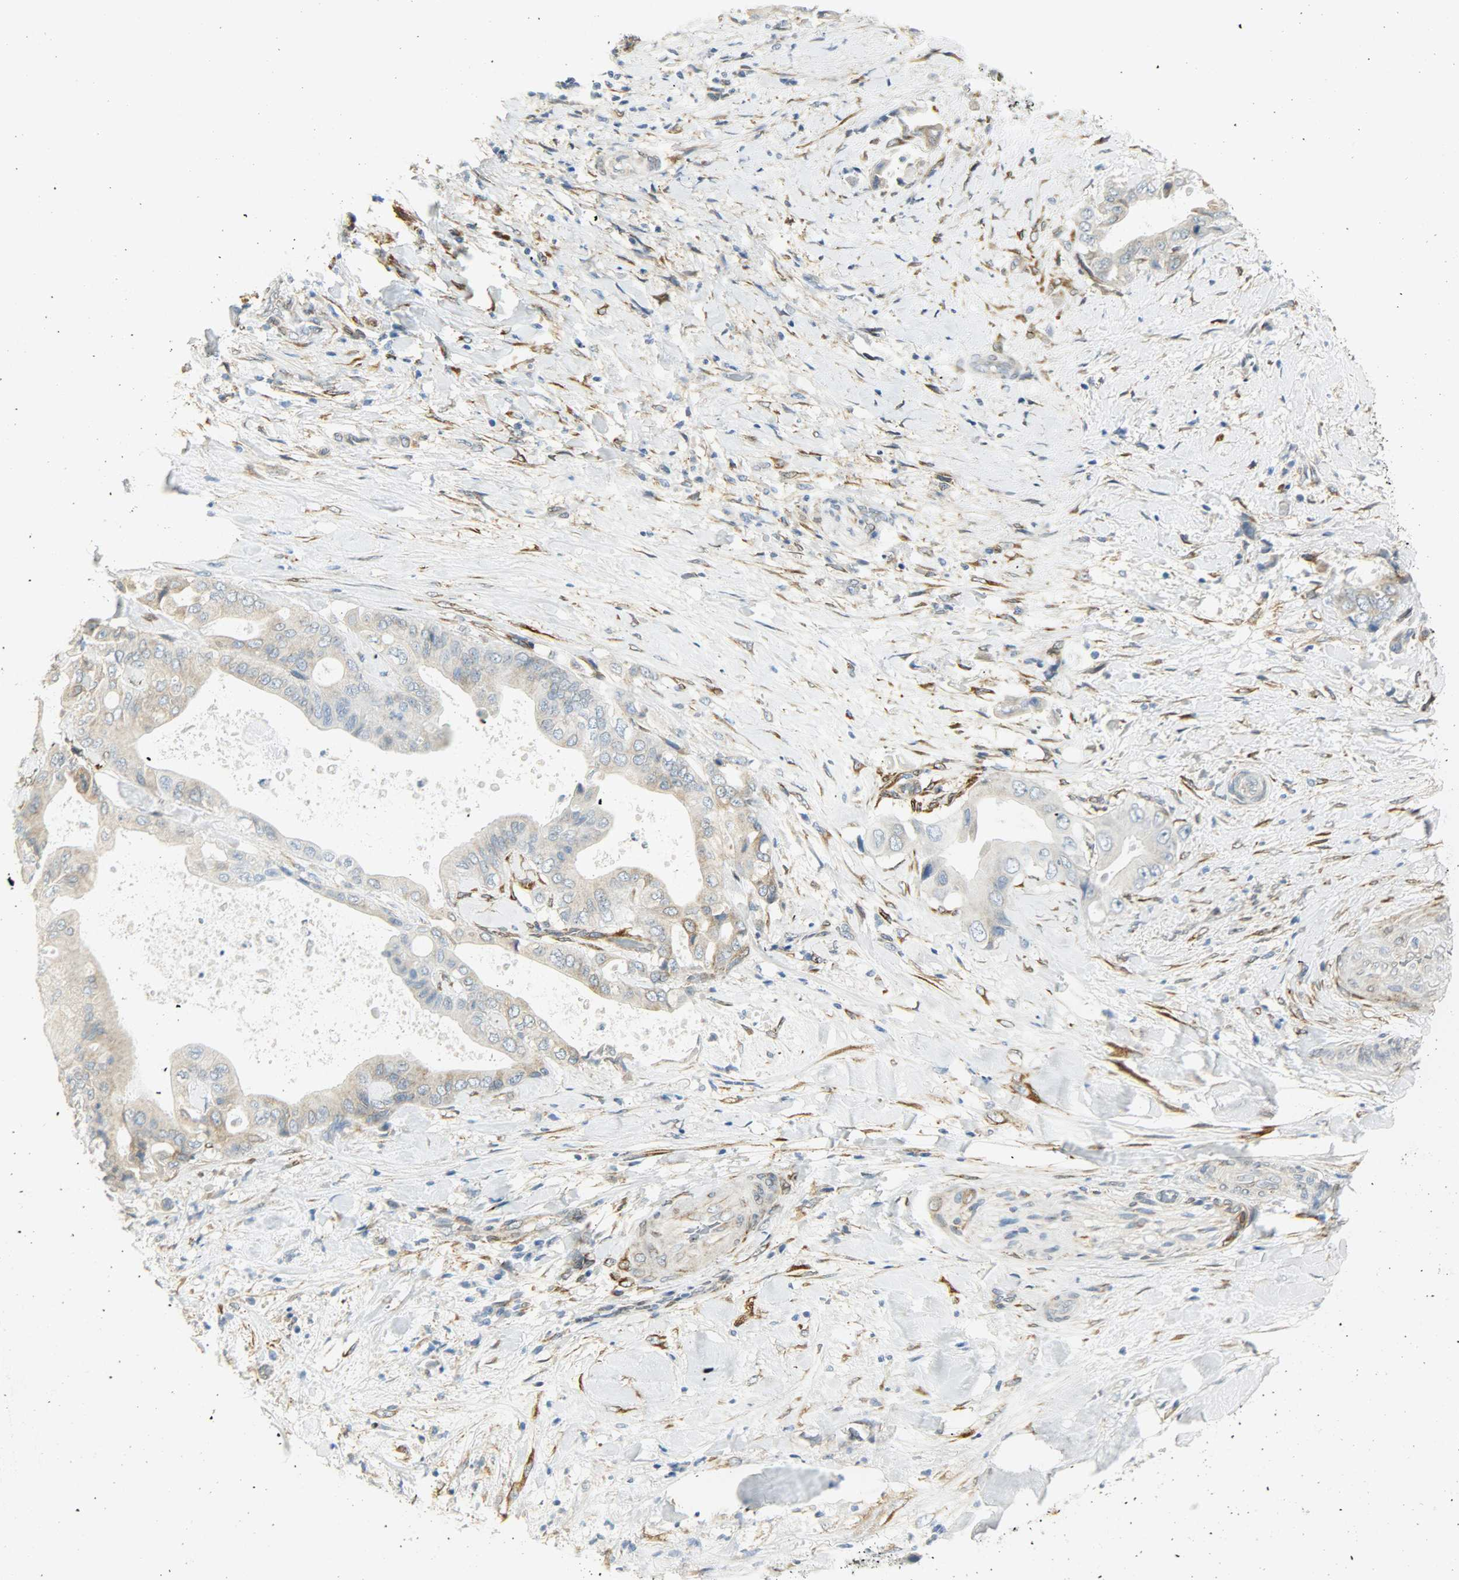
{"staining": {"intensity": "moderate", "quantity": "25%-75%", "location": "cytoplasmic/membranous"}, "tissue": "liver cancer", "cell_type": "Tumor cells", "image_type": "cancer", "snomed": [{"axis": "morphology", "description": "Cholangiocarcinoma"}, {"axis": "topography", "description": "Liver"}], "caption": "Approximately 25%-75% of tumor cells in human liver cholangiocarcinoma display moderate cytoplasmic/membranous protein positivity as visualized by brown immunohistochemical staining.", "gene": "PKD2", "patient": {"sex": "male", "age": 58}}